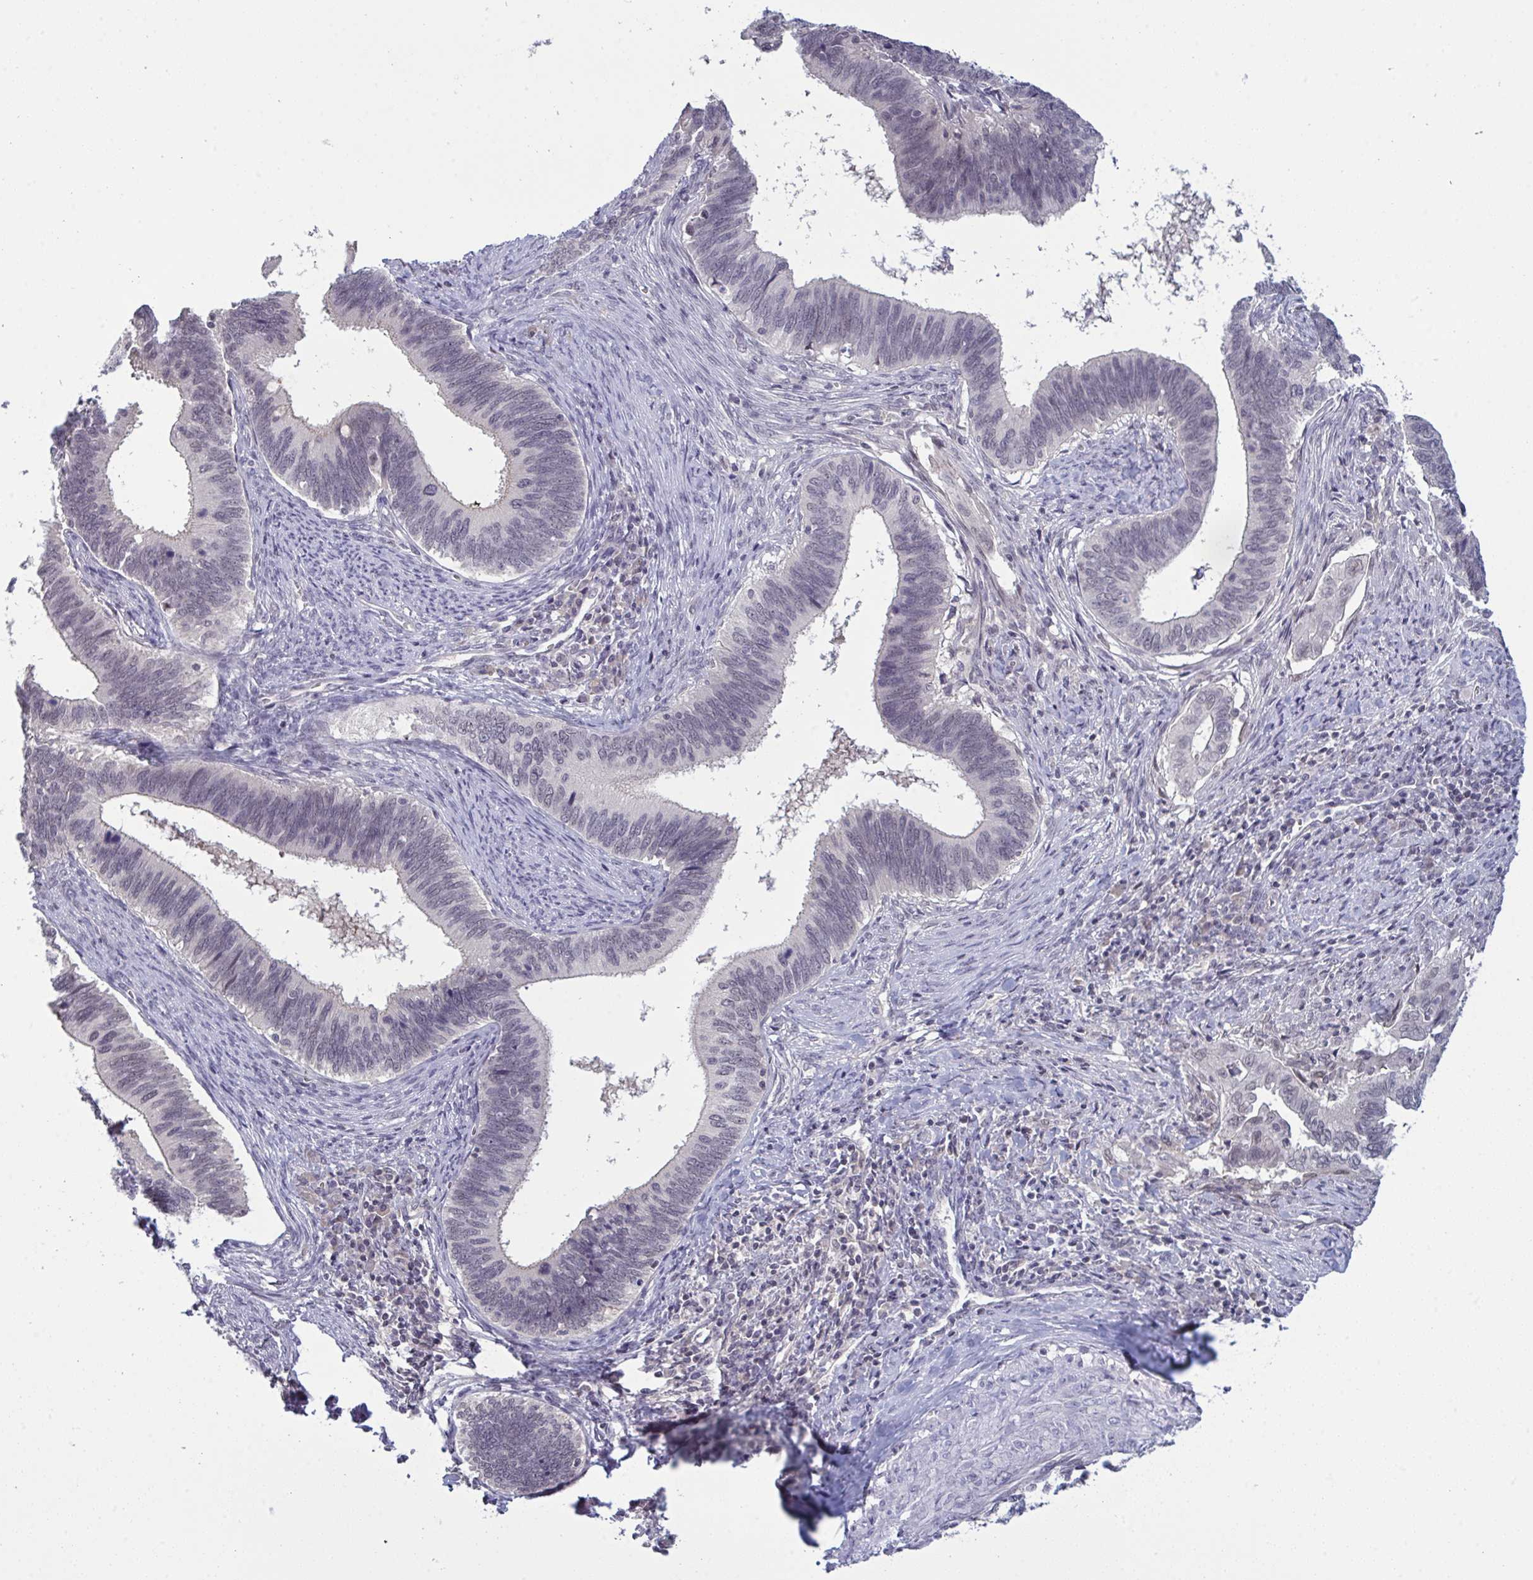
{"staining": {"intensity": "negative", "quantity": "none", "location": "none"}, "tissue": "cervical cancer", "cell_type": "Tumor cells", "image_type": "cancer", "snomed": [{"axis": "morphology", "description": "Adenocarcinoma, NOS"}, {"axis": "topography", "description": "Cervix"}], "caption": "Human cervical cancer stained for a protein using immunohistochemistry displays no expression in tumor cells.", "gene": "ZNF784", "patient": {"sex": "female", "age": 42}}